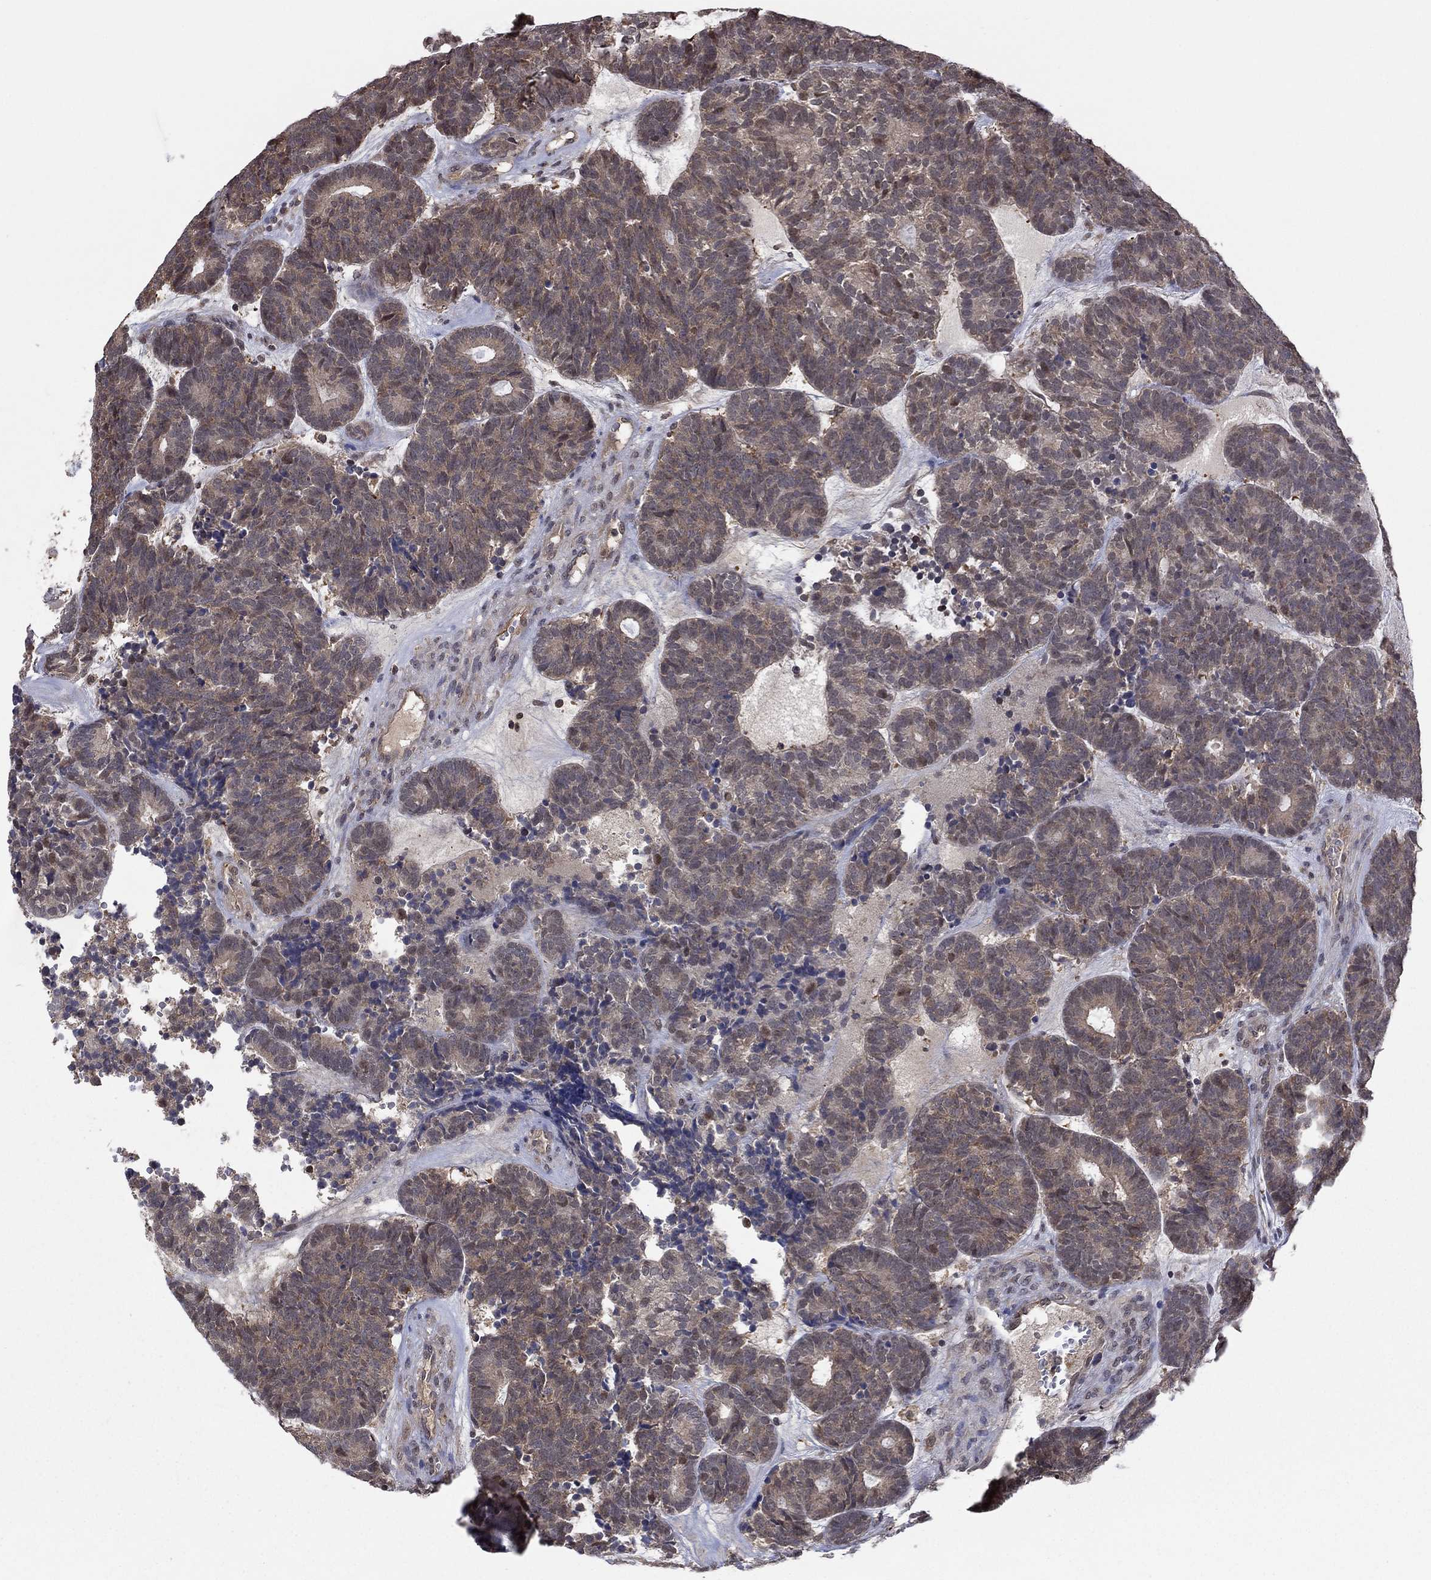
{"staining": {"intensity": "weak", "quantity": "25%-75%", "location": "cytoplasmic/membranous,nuclear"}, "tissue": "head and neck cancer", "cell_type": "Tumor cells", "image_type": "cancer", "snomed": [{"axis": "morphology", "description": "Adenocarcinoma, NOS"}, {"axis": "topography", "description": "Head-Neck"}], "caption": "A high-resolution image shows immunohistochemistry (IHC) staining of head and neck cancer (adenocarcinoma), which exhibits weak cytoplasmic/membranous and nuclear staining in about 25%-75% of tumor cells. (DAB (3,3'-diaminobenzidine) IHC with brightfield microscopy, high magnification).", "gene": "RNF114", "patient": {"sex": "female", "age": 81}}